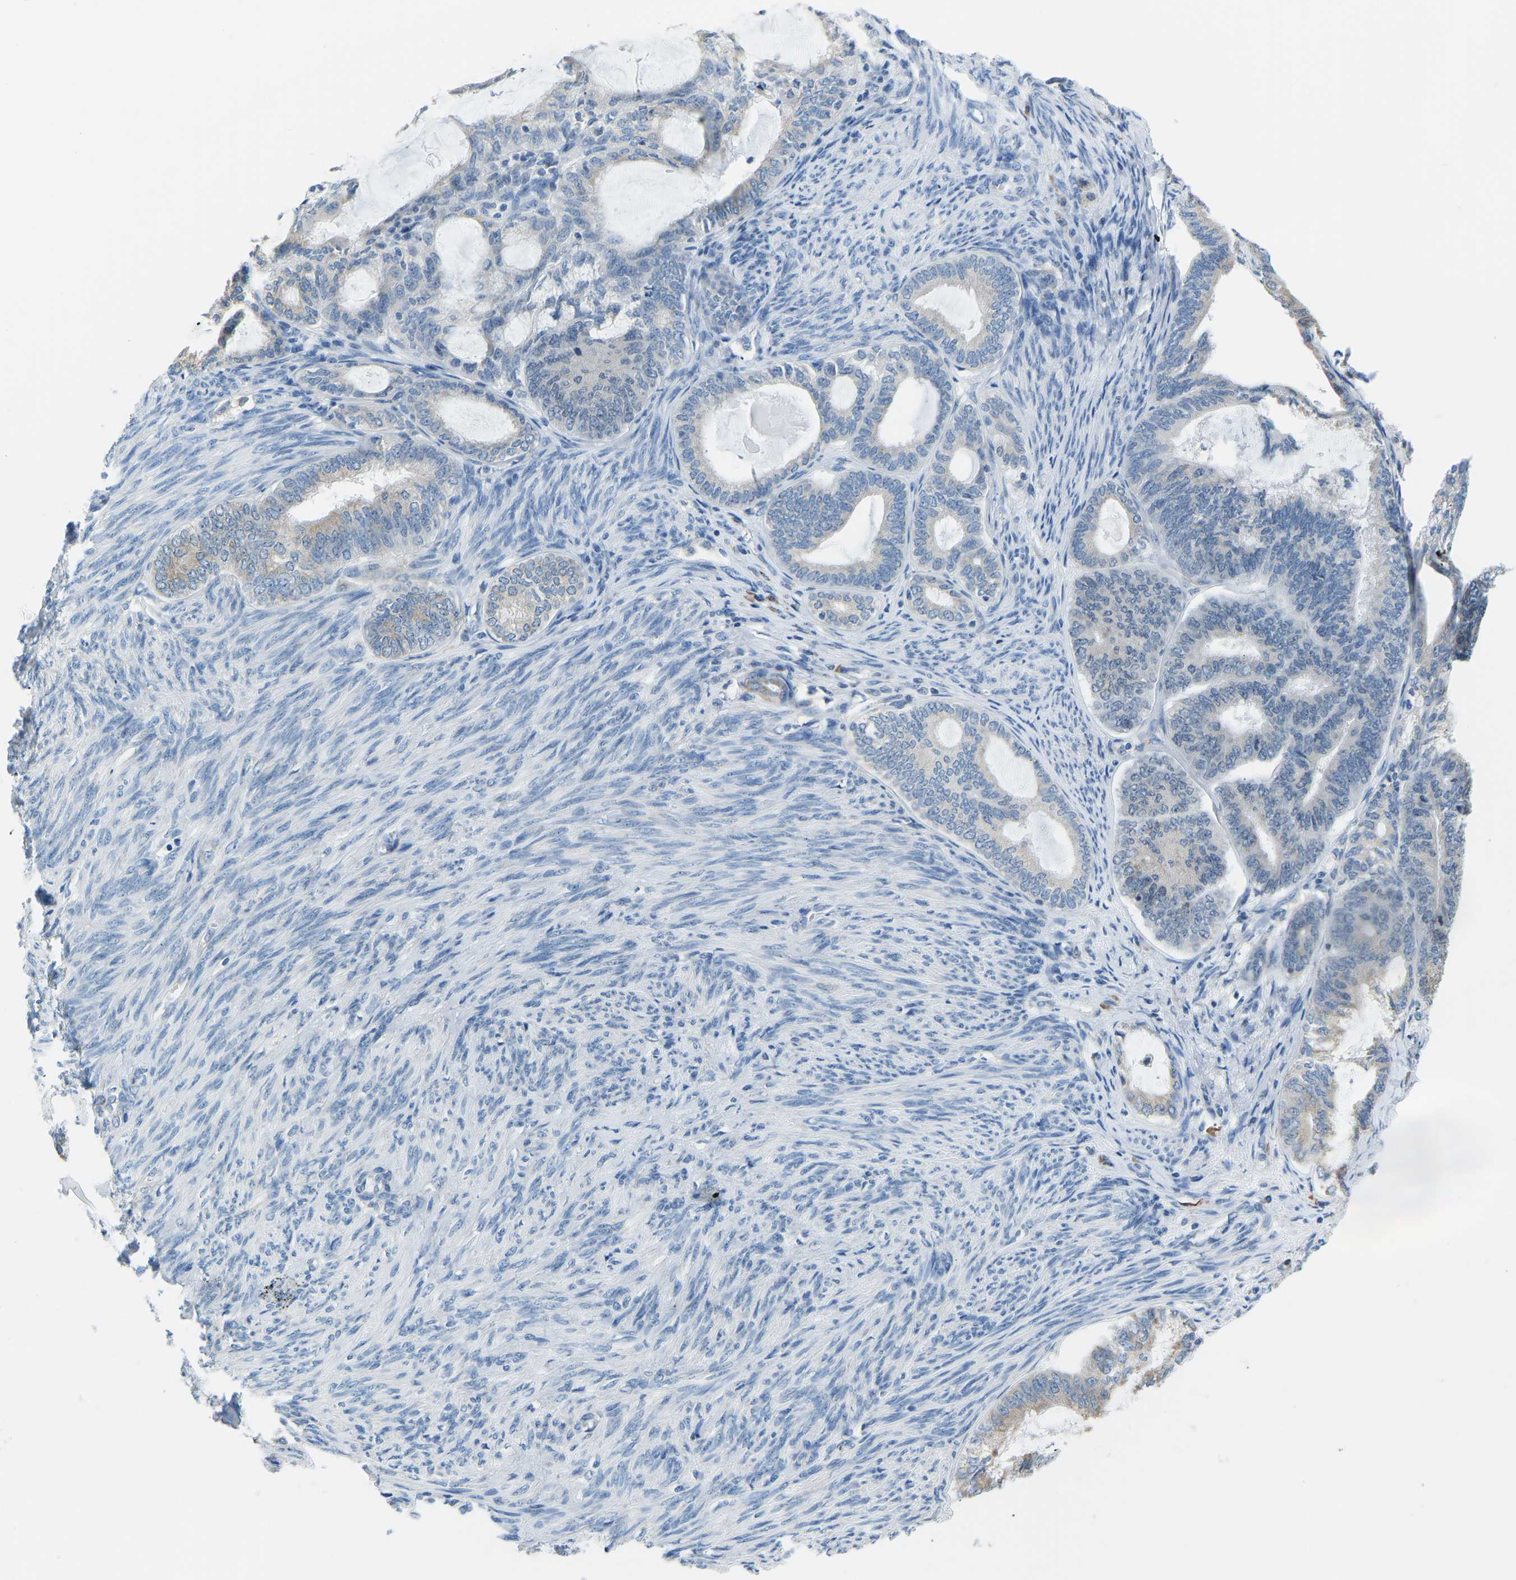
{"staining": {"intensity": "negative", "quantity": "none", "location": "none"}, "tissue": "endometrial cancer", "cell_type": "Tumor cells", "image_type": "cancer", "snomed": [{"axis": "morphology", "description": "Adenocarcinoma, NOS"}, {"axis": "topography", "description": "Endometrium"}], "caption": "An immunohistochemistry (IHC) histopathology image of endometrial adenocarcinoma is shown. There is no staining in tumor cells of endometrial adenocarcinoma.", "gene": "VRK1", "patient": {"sex": "female", "age": 86}}